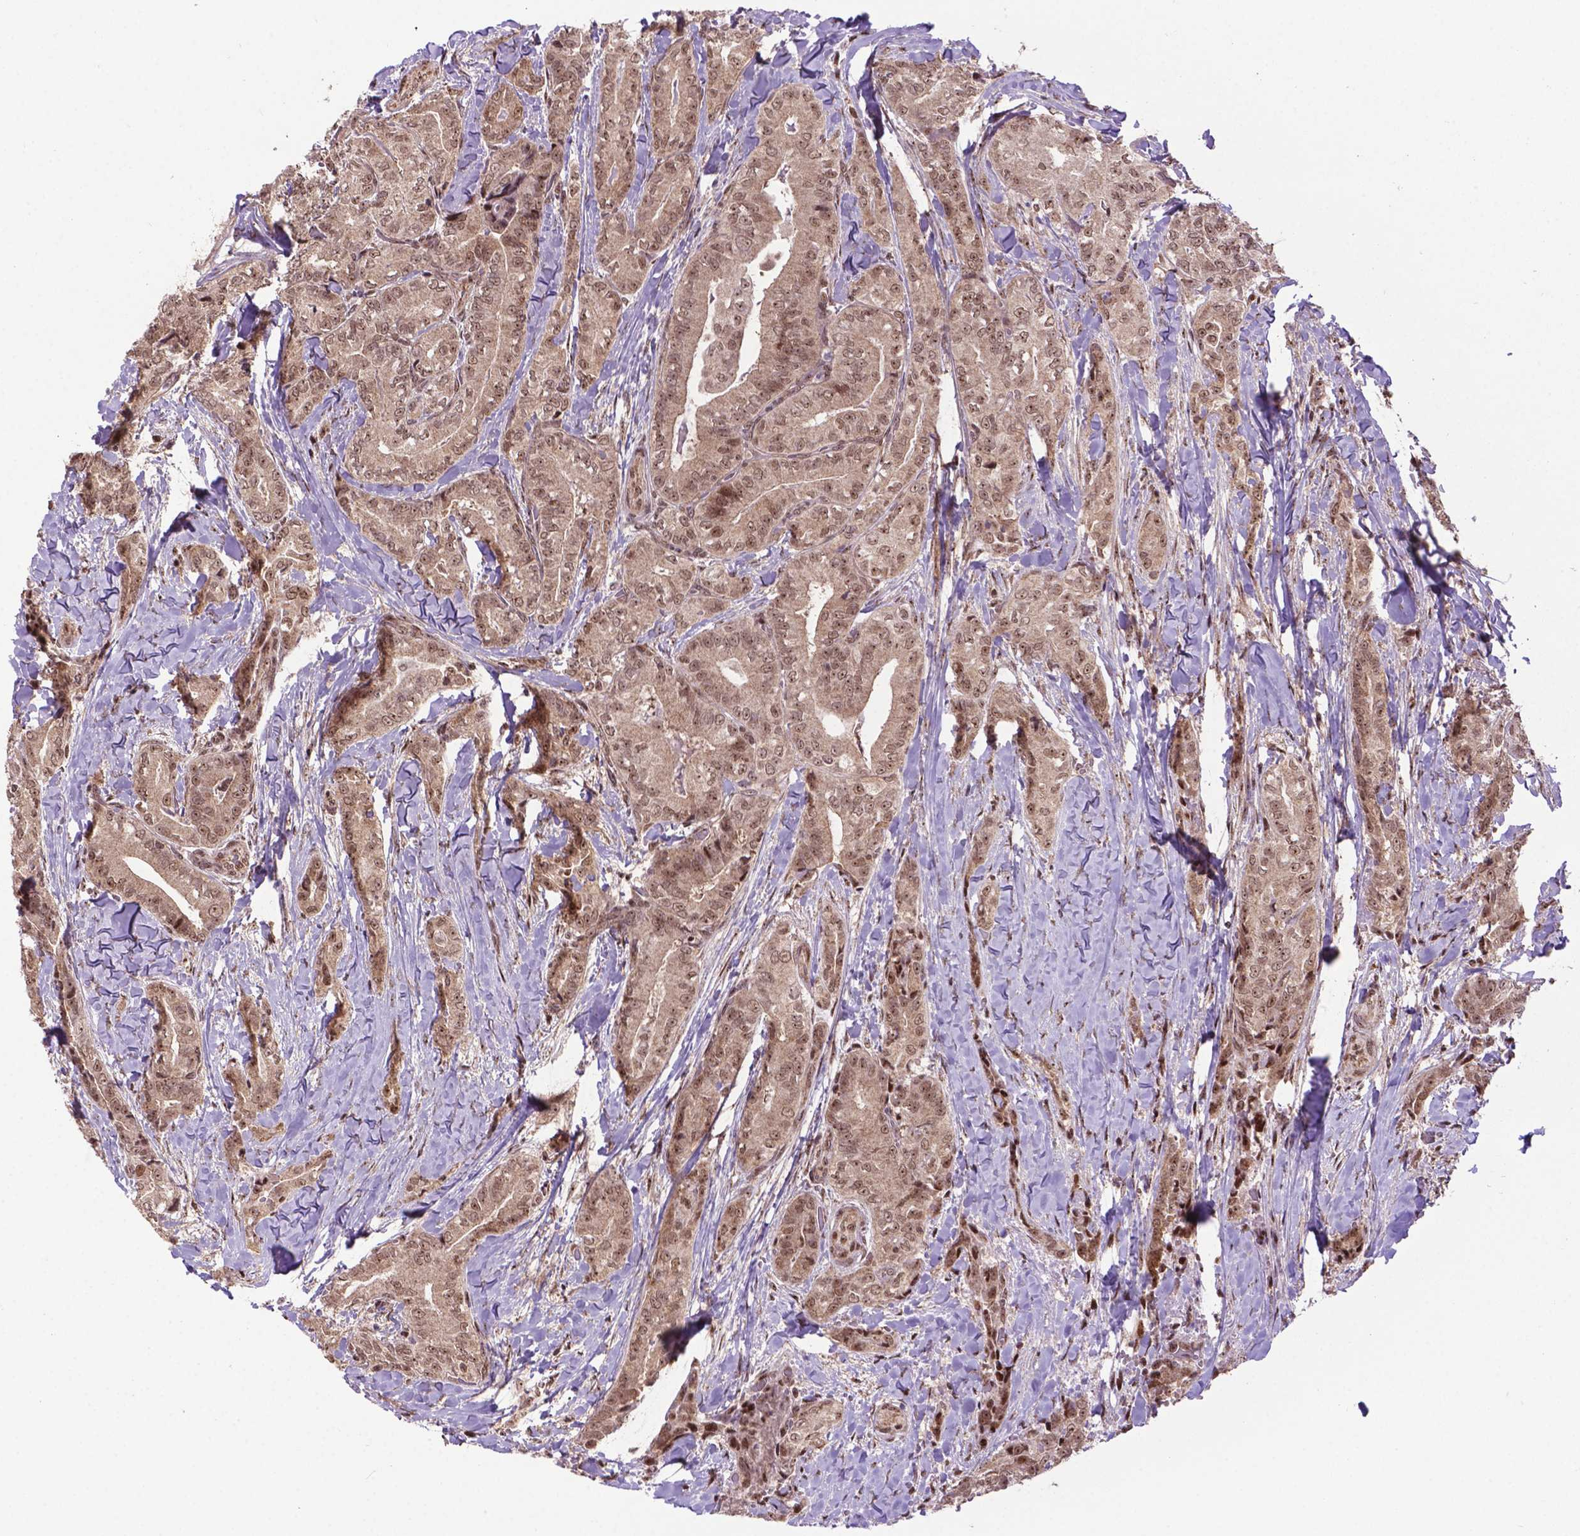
{"staining": {"intensity": "moderate", "quantity": ">75%", "location": "nuclear"}, "tissue": "thyroid cancer", "cell_type": "Tumor cells", "image_type": "cancer", "snomed": [{"axis": "morphology", "description": "Papillary adenocarcinoma, NOS"}, {"axis": "topography", "description": "Thyroid gland"}], "caption": "Human papillary adenocarcinoma (thyroid) stained with a protein marker reveals moderate staining in tumor cells.", "gene": "CSNK2A1", "patient": {"sex": "male", "age": 61}}